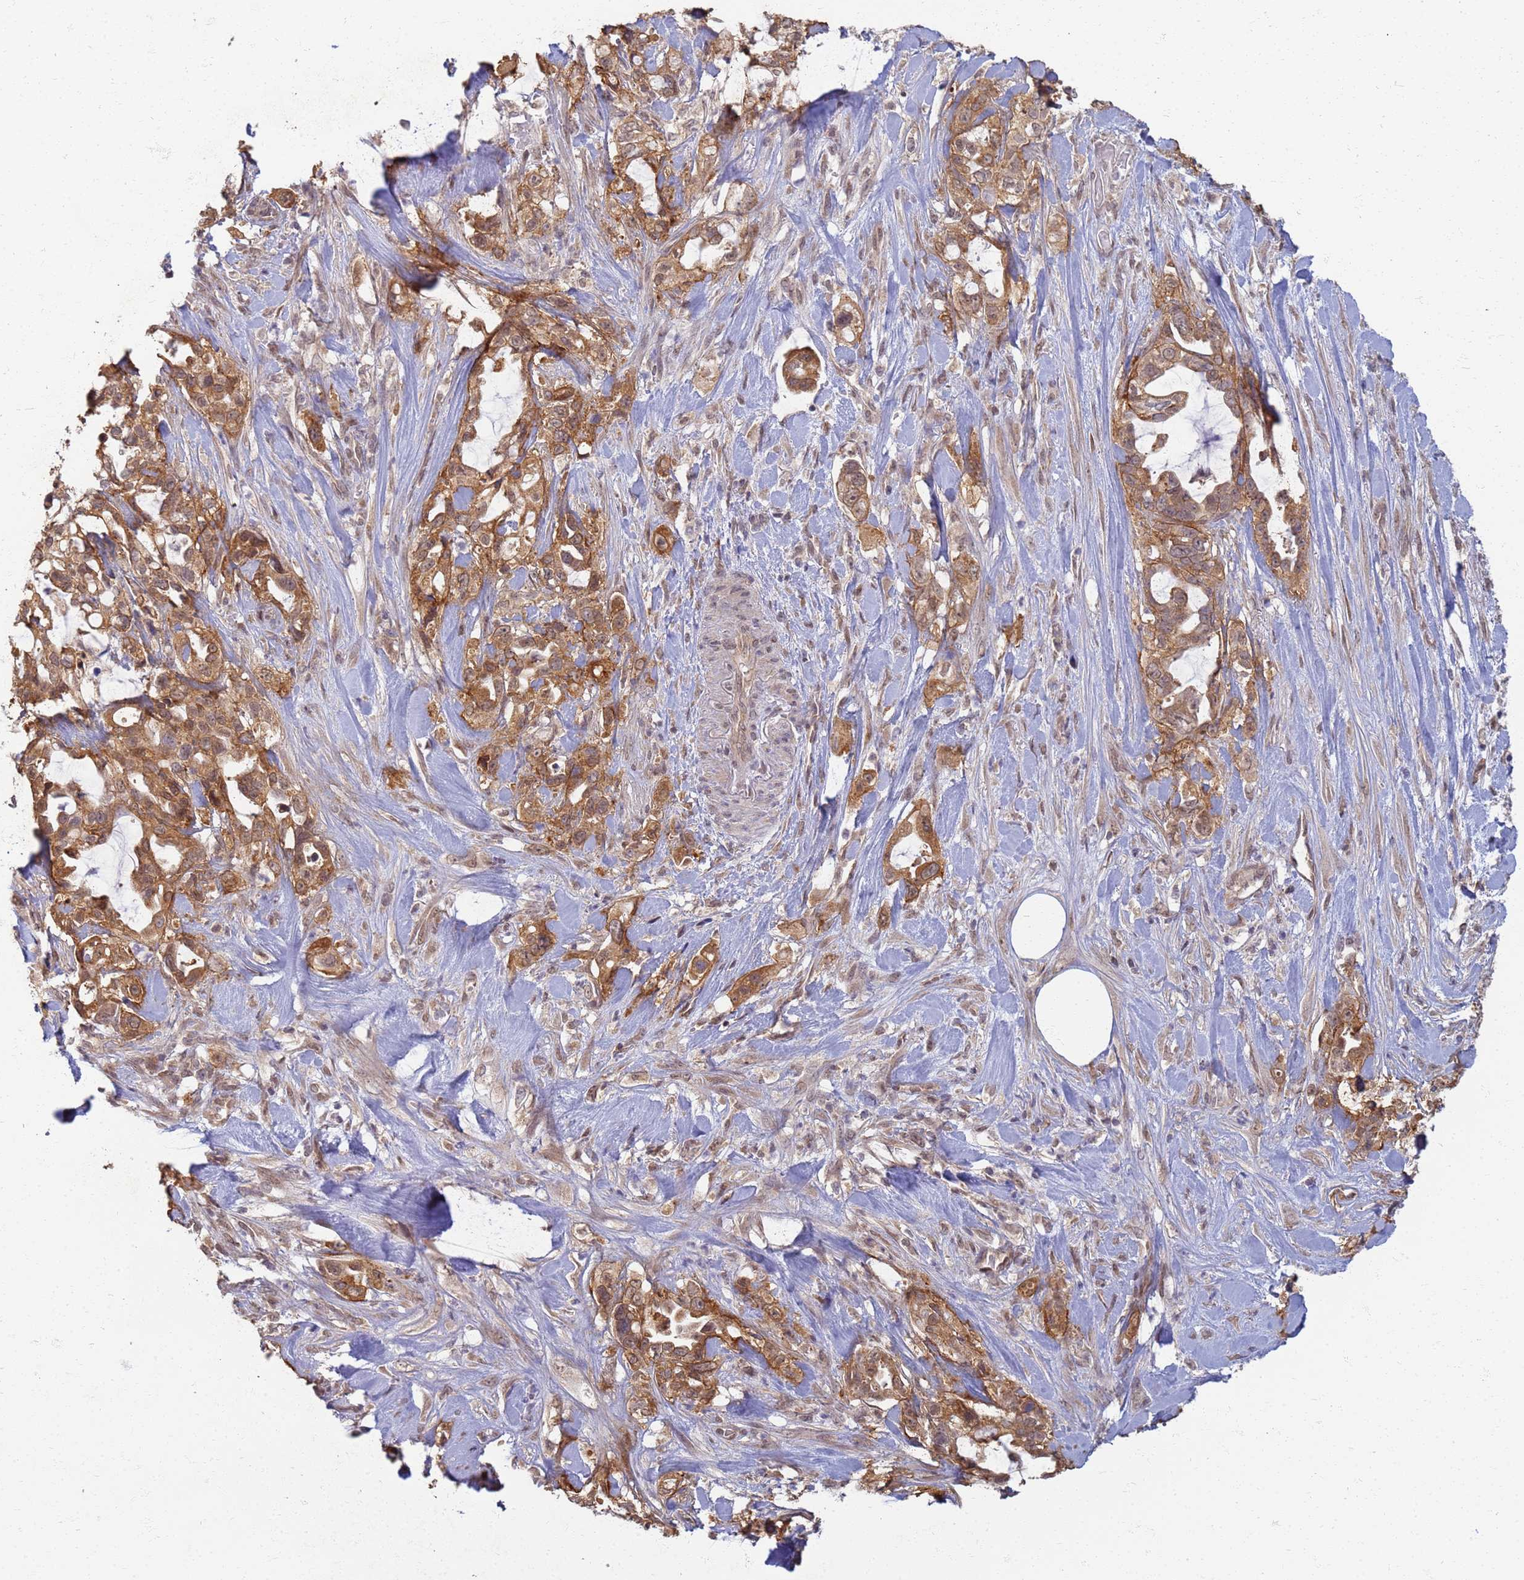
{"staining": {"intensity": "moderate", "quantity": ">75%", "location": "cytoplasmic/membranous"}, "tissue": "pancreatic cancer", "cell_type": "Tumor cells", "image_type": "cancer", "snomed": [{"axis": "morphology", "description": "Adenocarcinoma, NOS"}, {"axis": "topography", "description": "Pancreas"}], "caption": "Approximately >75% of tumor cells in human pancreatic adenocarcinoma display moderate cytoplasmic/membranous protein positivity as visualized by brown immunohistochemical staining.", "gene": "ITGB4", "patient": {"sex": "female", "age": 61}}